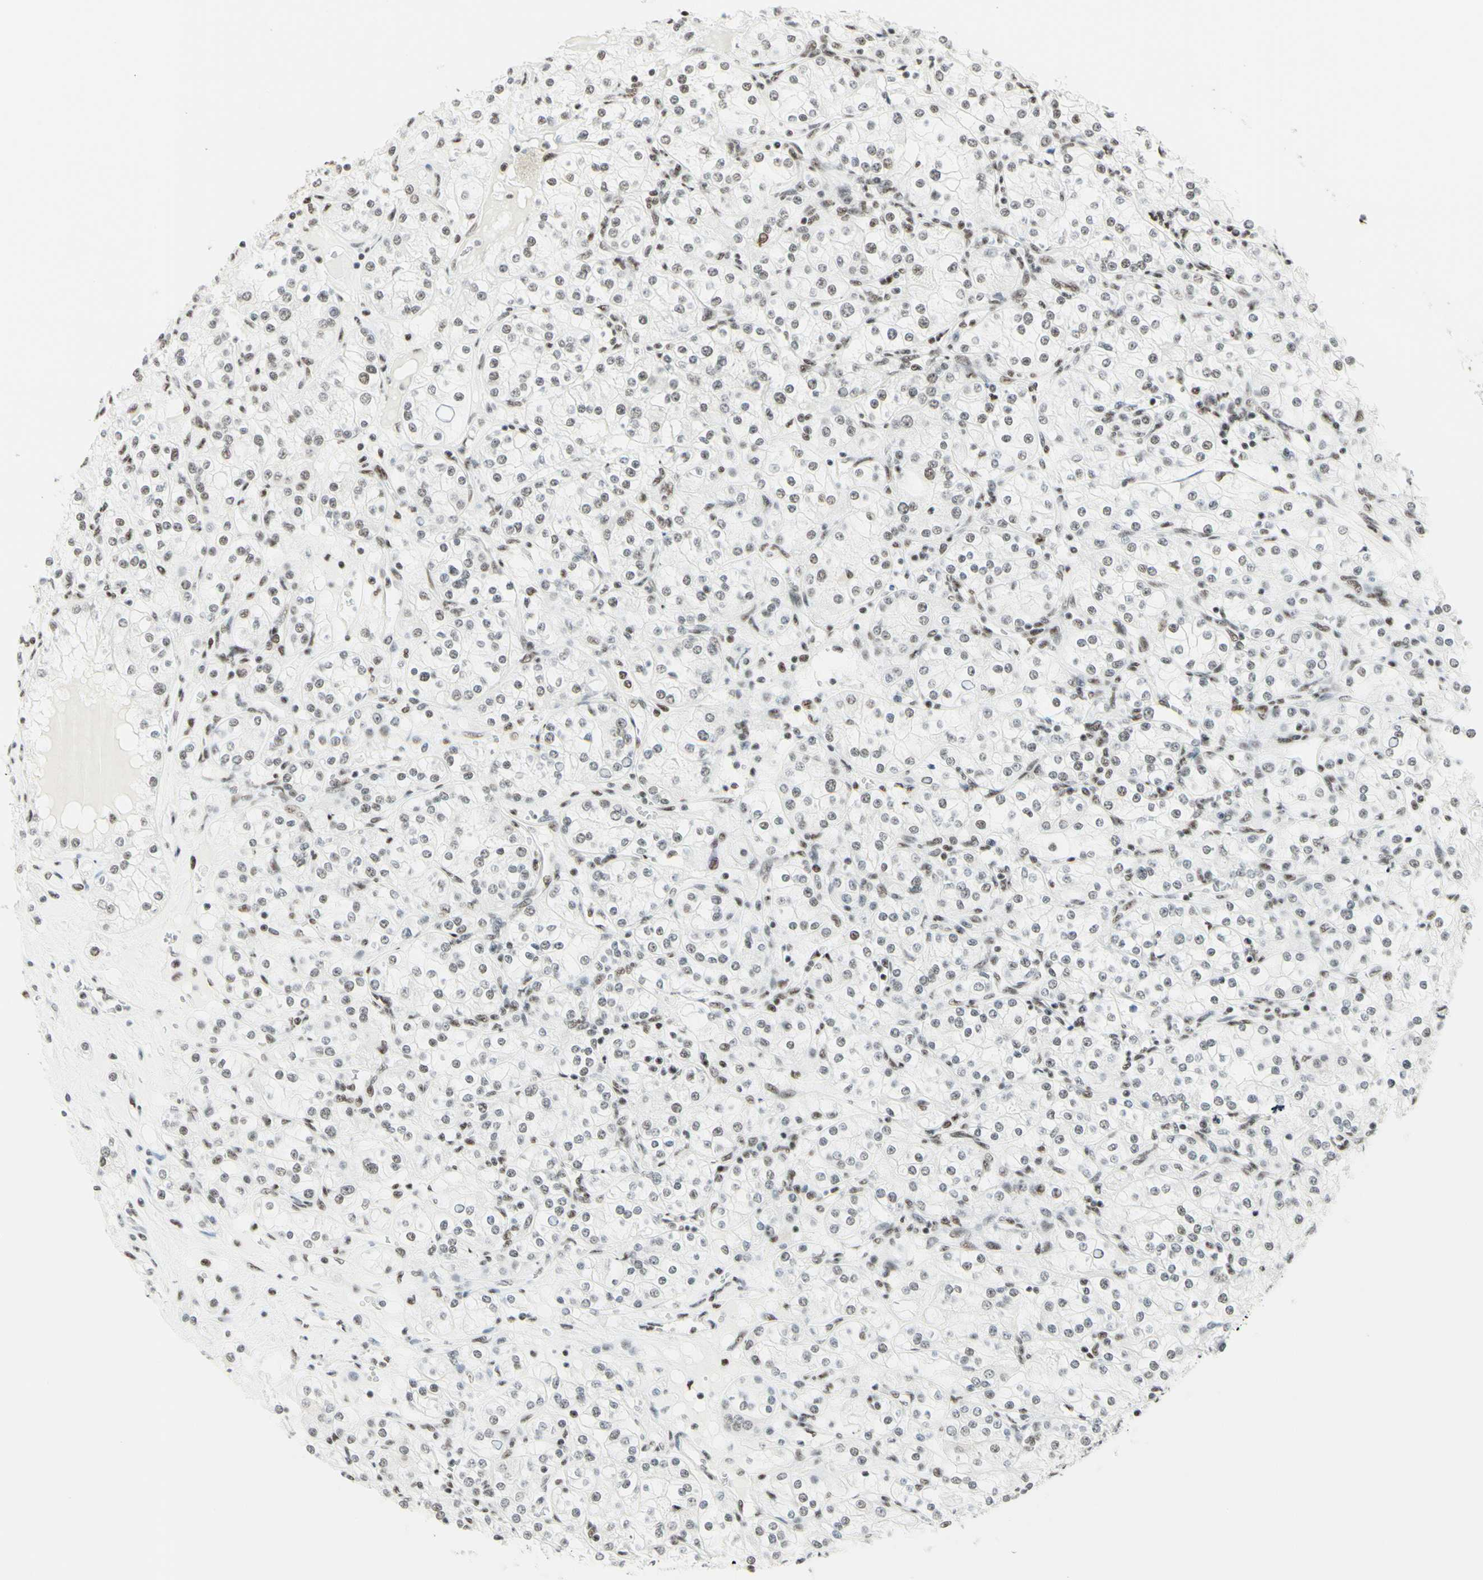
{"staining": {"intensity": "negative", "quantity": "none", "location": "none"}, "tissue": "renal cancer", "cell_type": "Tumor cells", "image_type": "cancer", "snomed": [{"axis": "morphology", "description": "Adenocarcinoma, NOS"}, {"axis": "topography", "description": "Kidney"}], "caption": "This is an immunohistochemistry (IHC) photomicrograph of human adenocarcinoma (renal). There is no positivity in tumor cells.", "gene": "WTAP", "patient": {"sex": "male", "age": 77}}